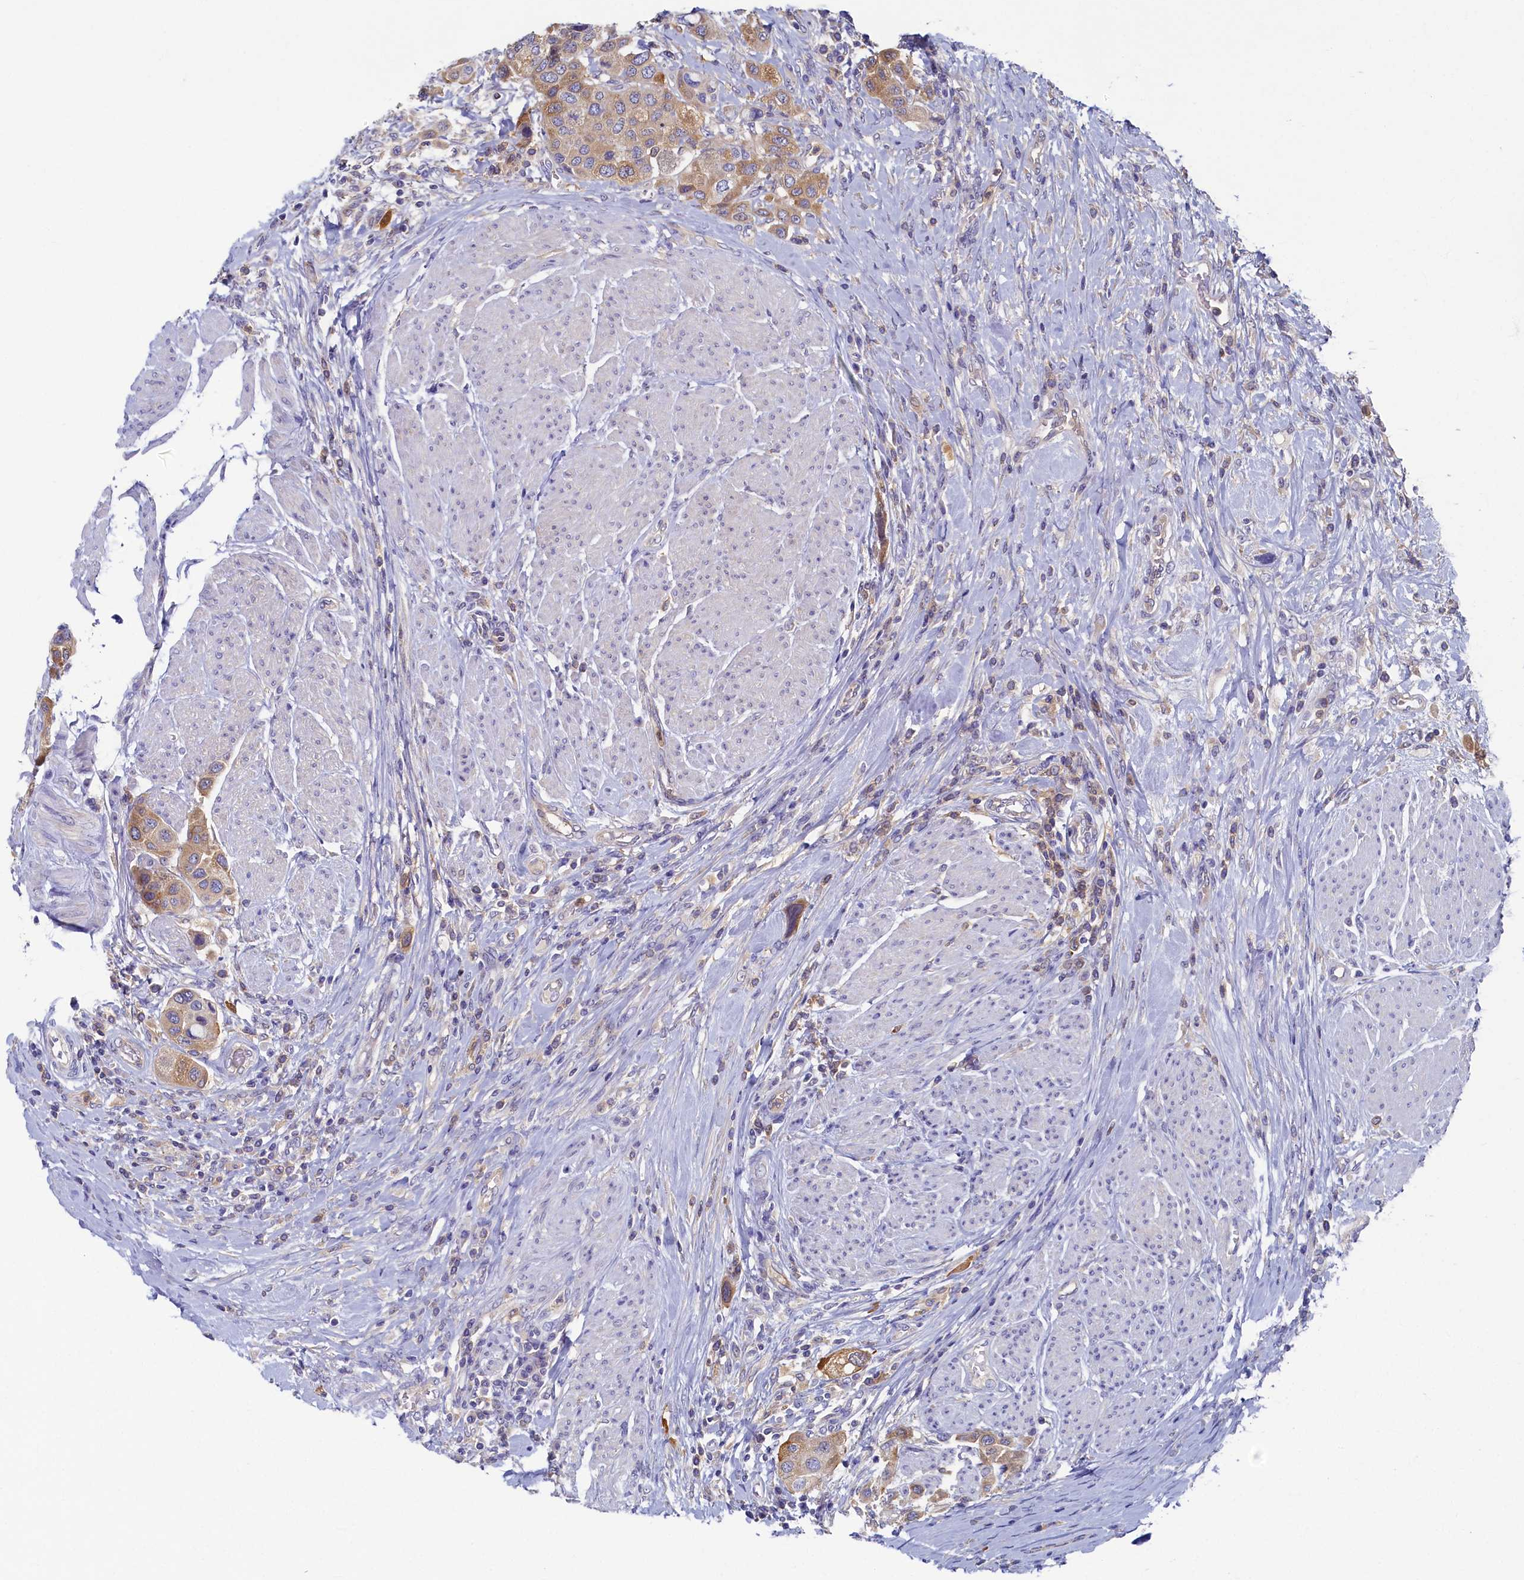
{"staining": {"intensity": "moderate", "quantity": ">75%", "location": "cytoplasmic/membranous"}, "tissue": "urothelial cancer", "cell_type": "Tumor cells", "image_type": "cancer", "snomed": [{"axis": "morphology", "description": "Urothelial carcinoma, High grade"}, {"axis": "topography", "description": "Urinary bladder"}], "caption": "Immunohistochemistry (IHC) photomicrograph of urothelial cancer stained for a protein (brown), which displays medium levels of moderate cytoplasmic/membranous staining in approximately >75% of tumor cells.", "gene": "TIMM8B", "patient": {"sex": "male", "age": 50}}